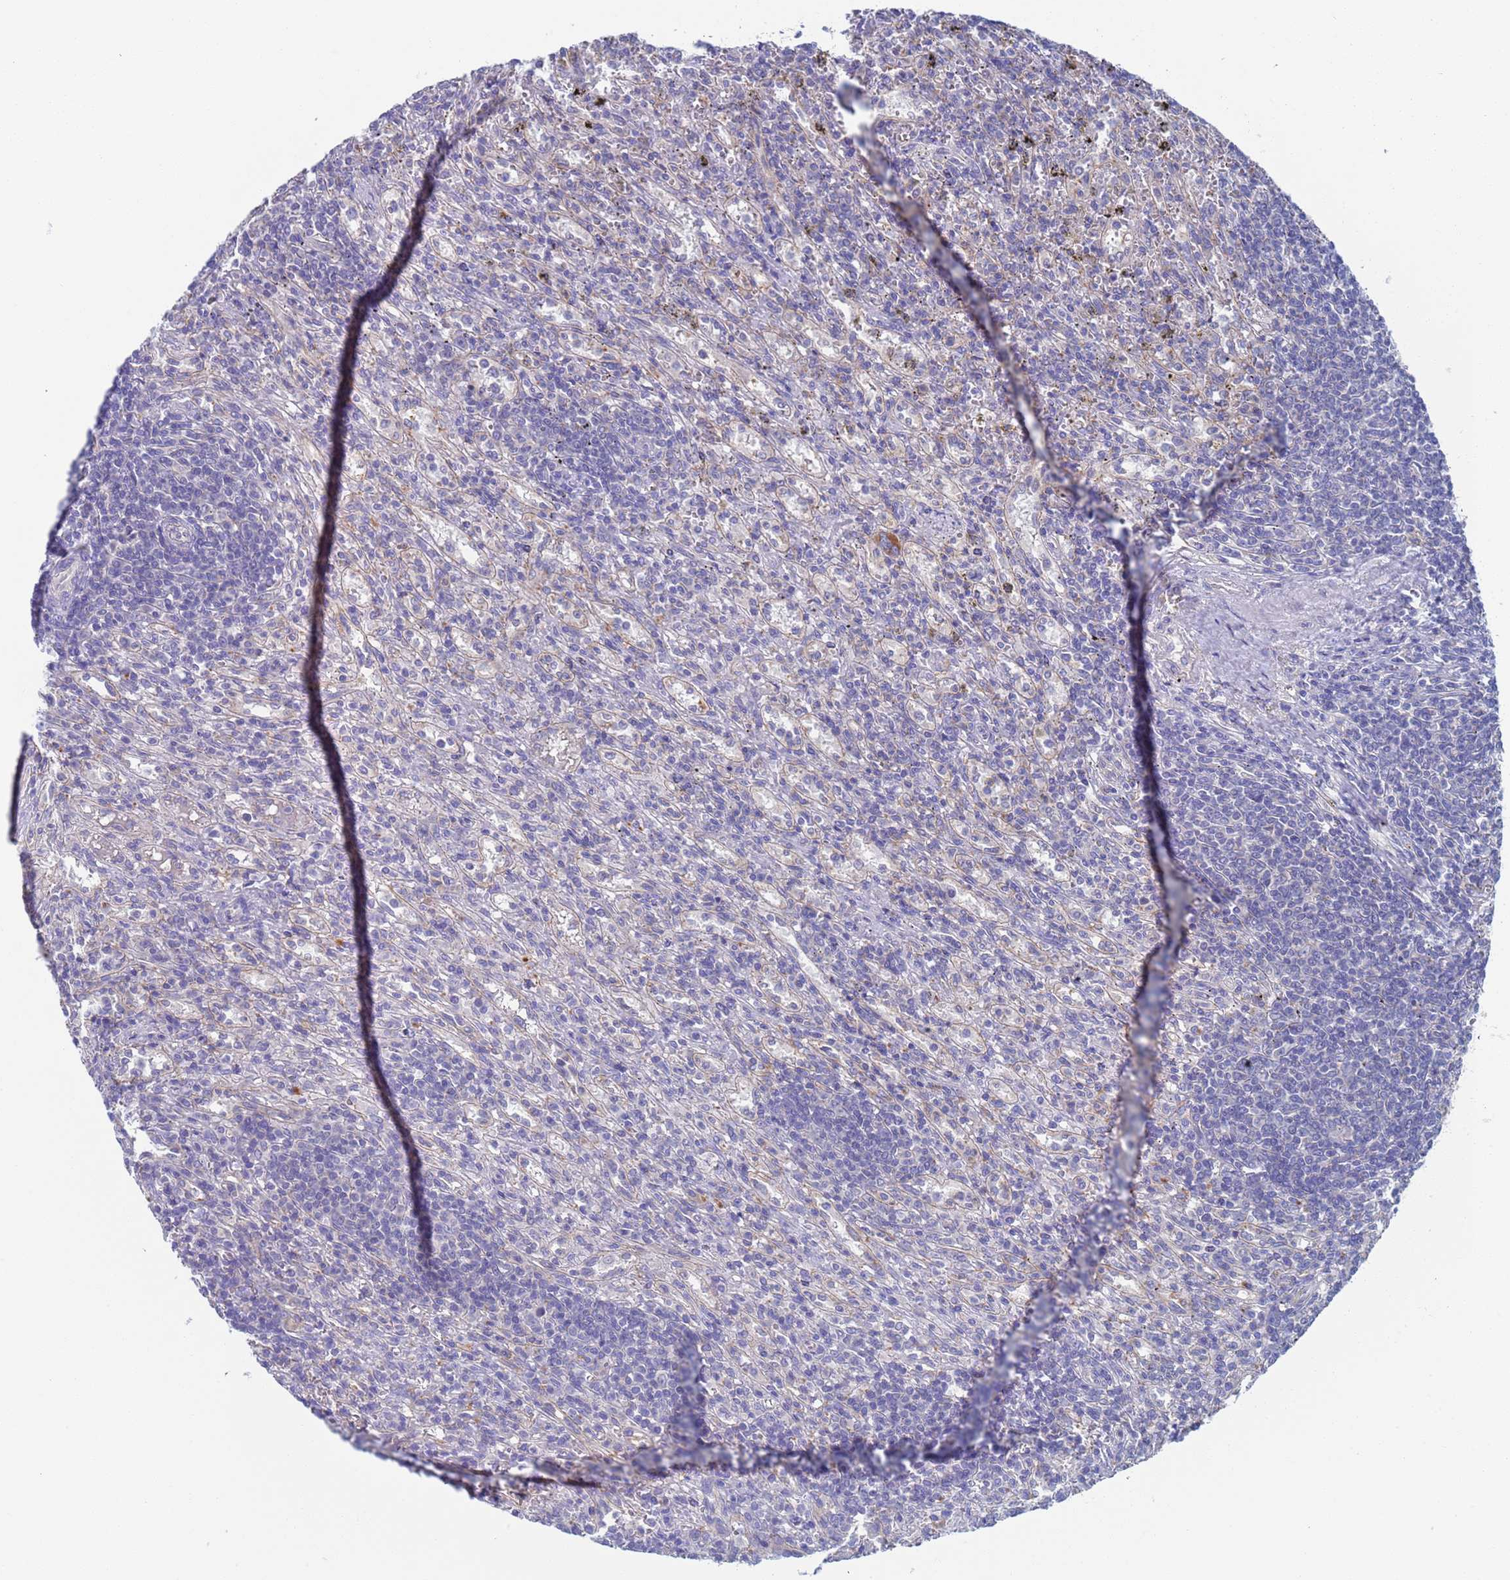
{"staining": {"intensity": "negative", "quantity": "none", "location": "none"}, "tissue": "lymphoma", "cell_type": "Tumor cells", "image_type": "cancer", "snomed": [{"axis": "morphology", "description": "Malignant lymphoma, non-Hodgkin's type, Low grade"}, {"axis": "topography", "description": "Spleen"}], "caption": "Lymphoma was stained to show a protein in brown. There is no significant staining in tumor cells.", "gene": "PET117", "patient": {"sex": "male", "age": 76}}